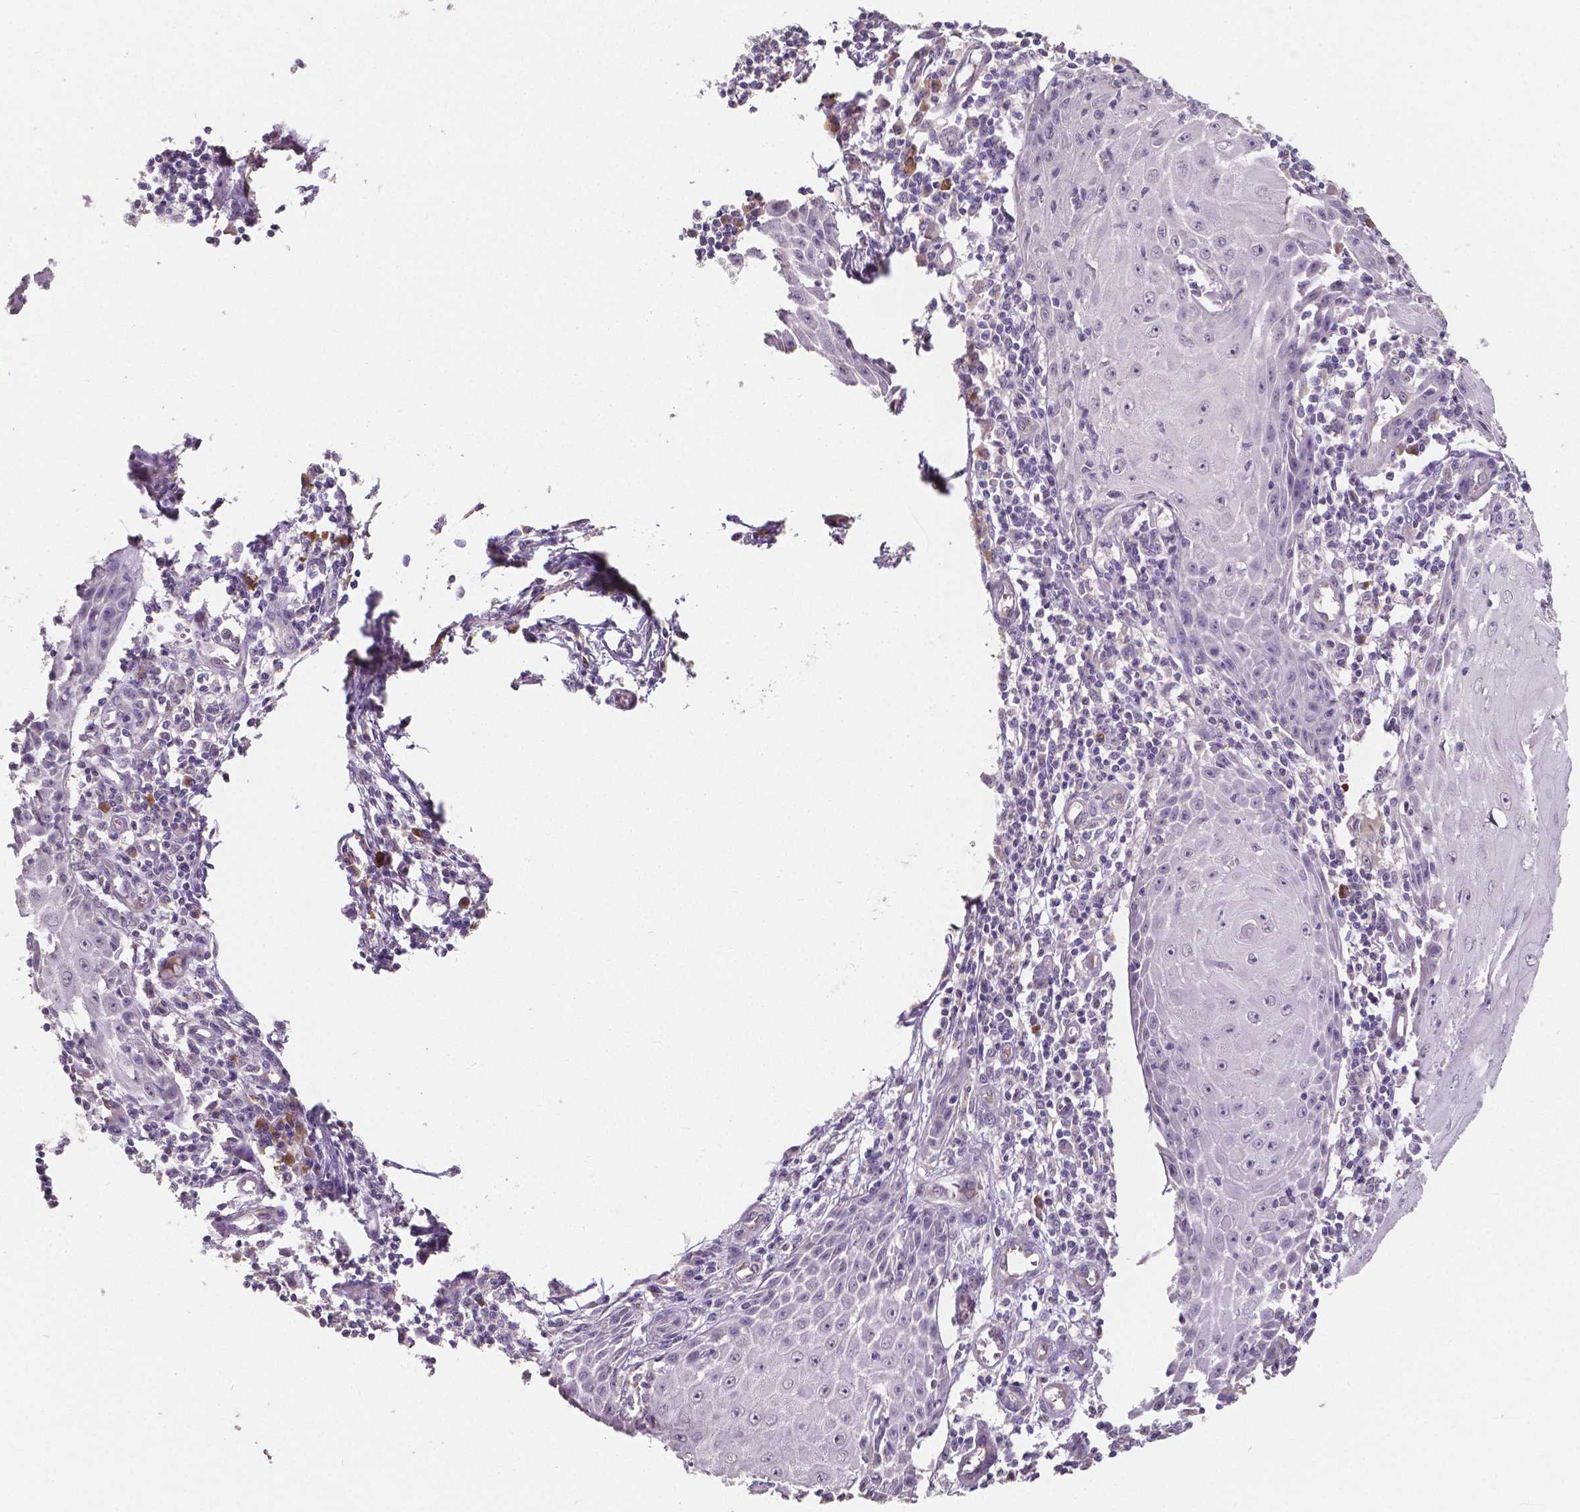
{"staining": {"intensity": "negative", "quantity": "none", "location": "none"}, "tissue": "skin cancer", "cell_type": "Tumor cells", "image_type": "cancer", "snomed": [{"axis": "morphology", "description": "Squamous cell carcinoma, NOS"}, {"axis": "topography", "description": "Skin"}], "caption": "Image shows no protein positivity in tumor cells of skin squamous cell carcinoma tissue.", "gene": "ELAVL2", "patient": {"sex": "female", "age": 73}}